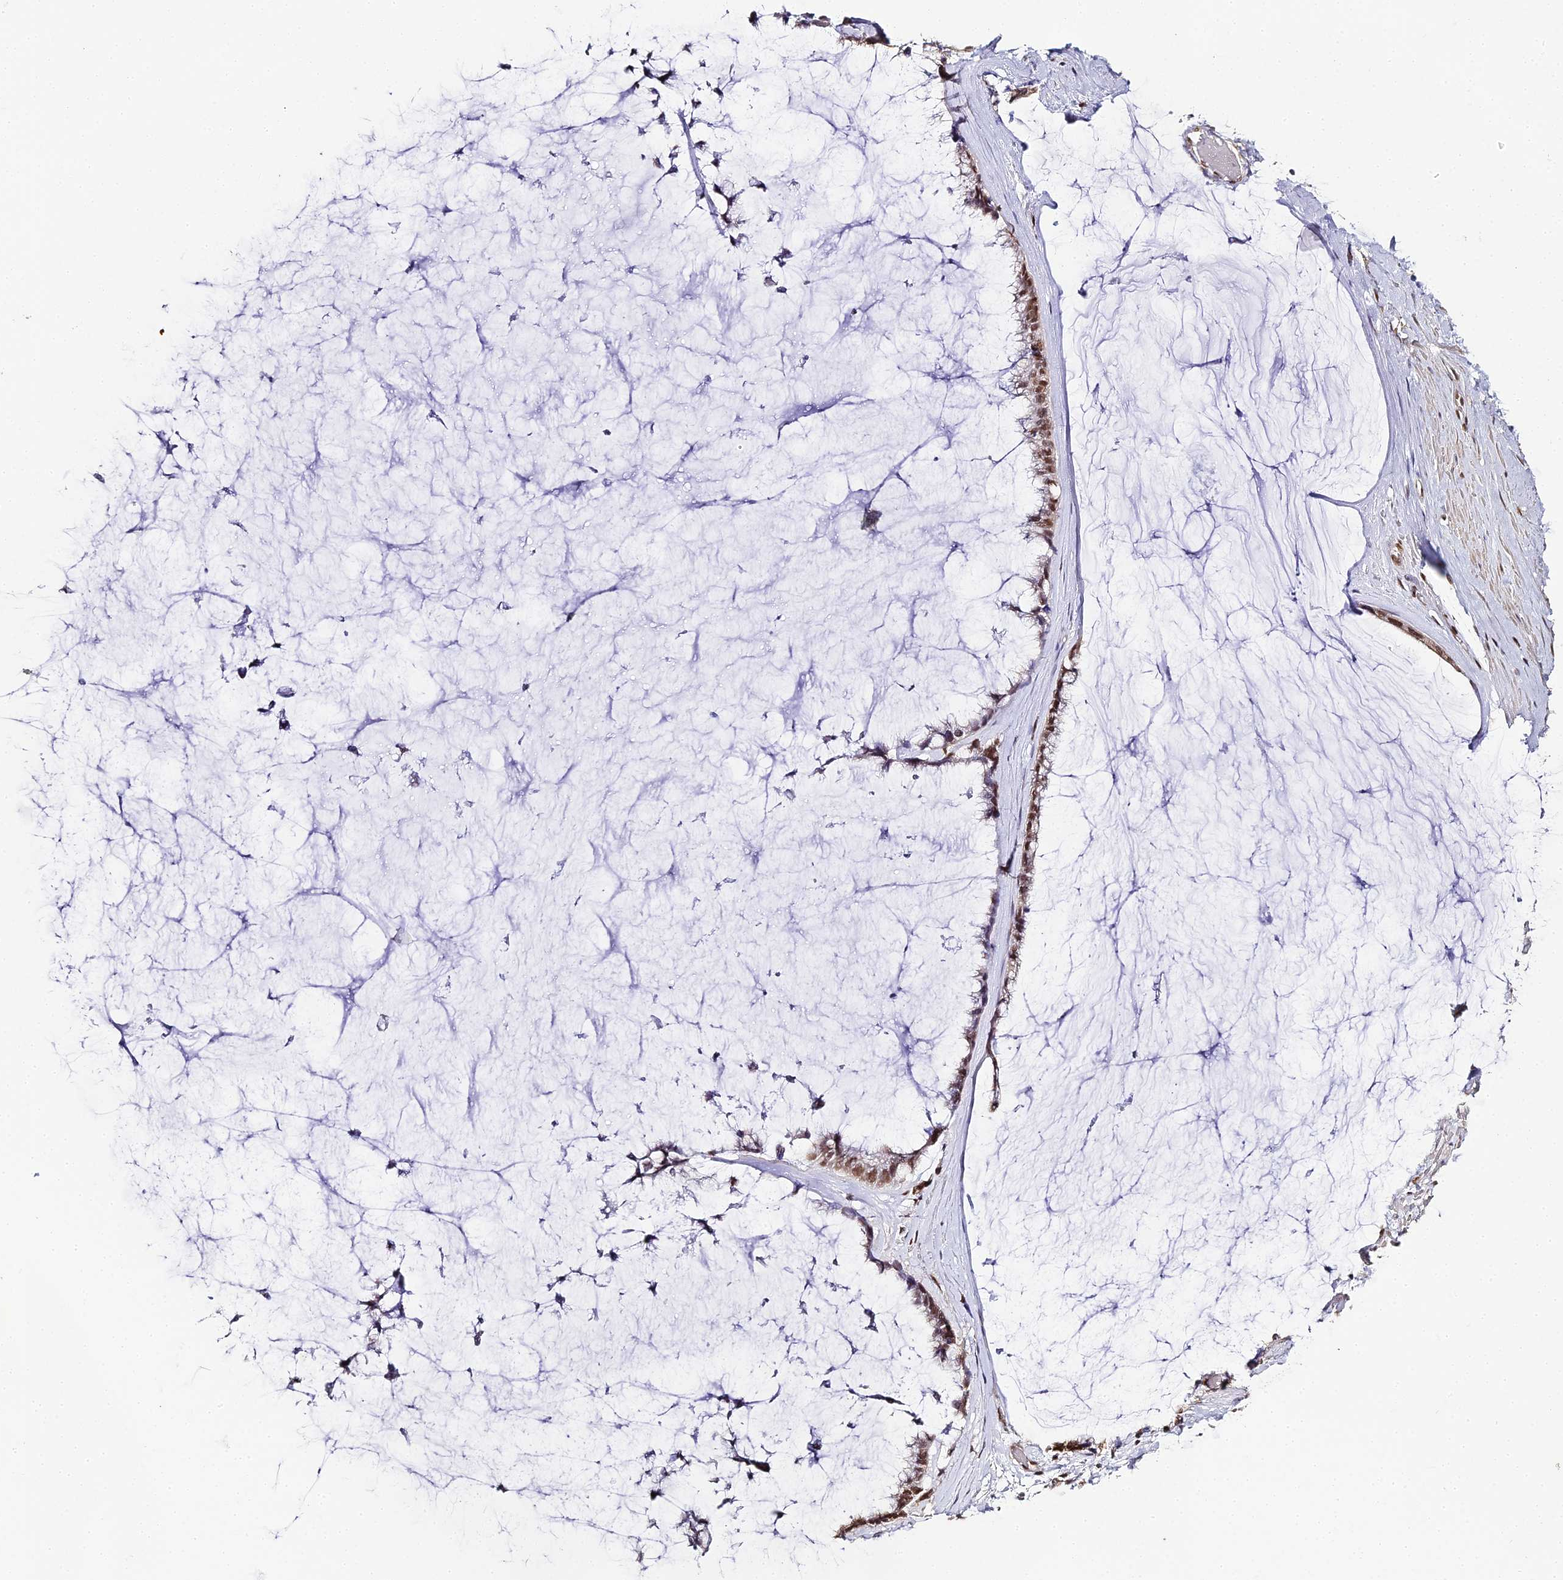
{"staining": {"intensity": "moderate", "quantity": ">75%", "location": "nuclear"}, "tissue": "ovarian cancer", "cell_type": "Tumor cells", "image_type": "cancer", "snomed": [{"axis": "morphology", "description": "Cystadenocarcinoma, mucinous, NOS"}, {"axis": "topography", "description": "Ovary"}], "caption": "A brown stain labels moderate nuclear expression of a protein in ovarian cancer tumor cells.", "gene": "HNRNPA1", "patient": {"sex": "female", "age": 39}}